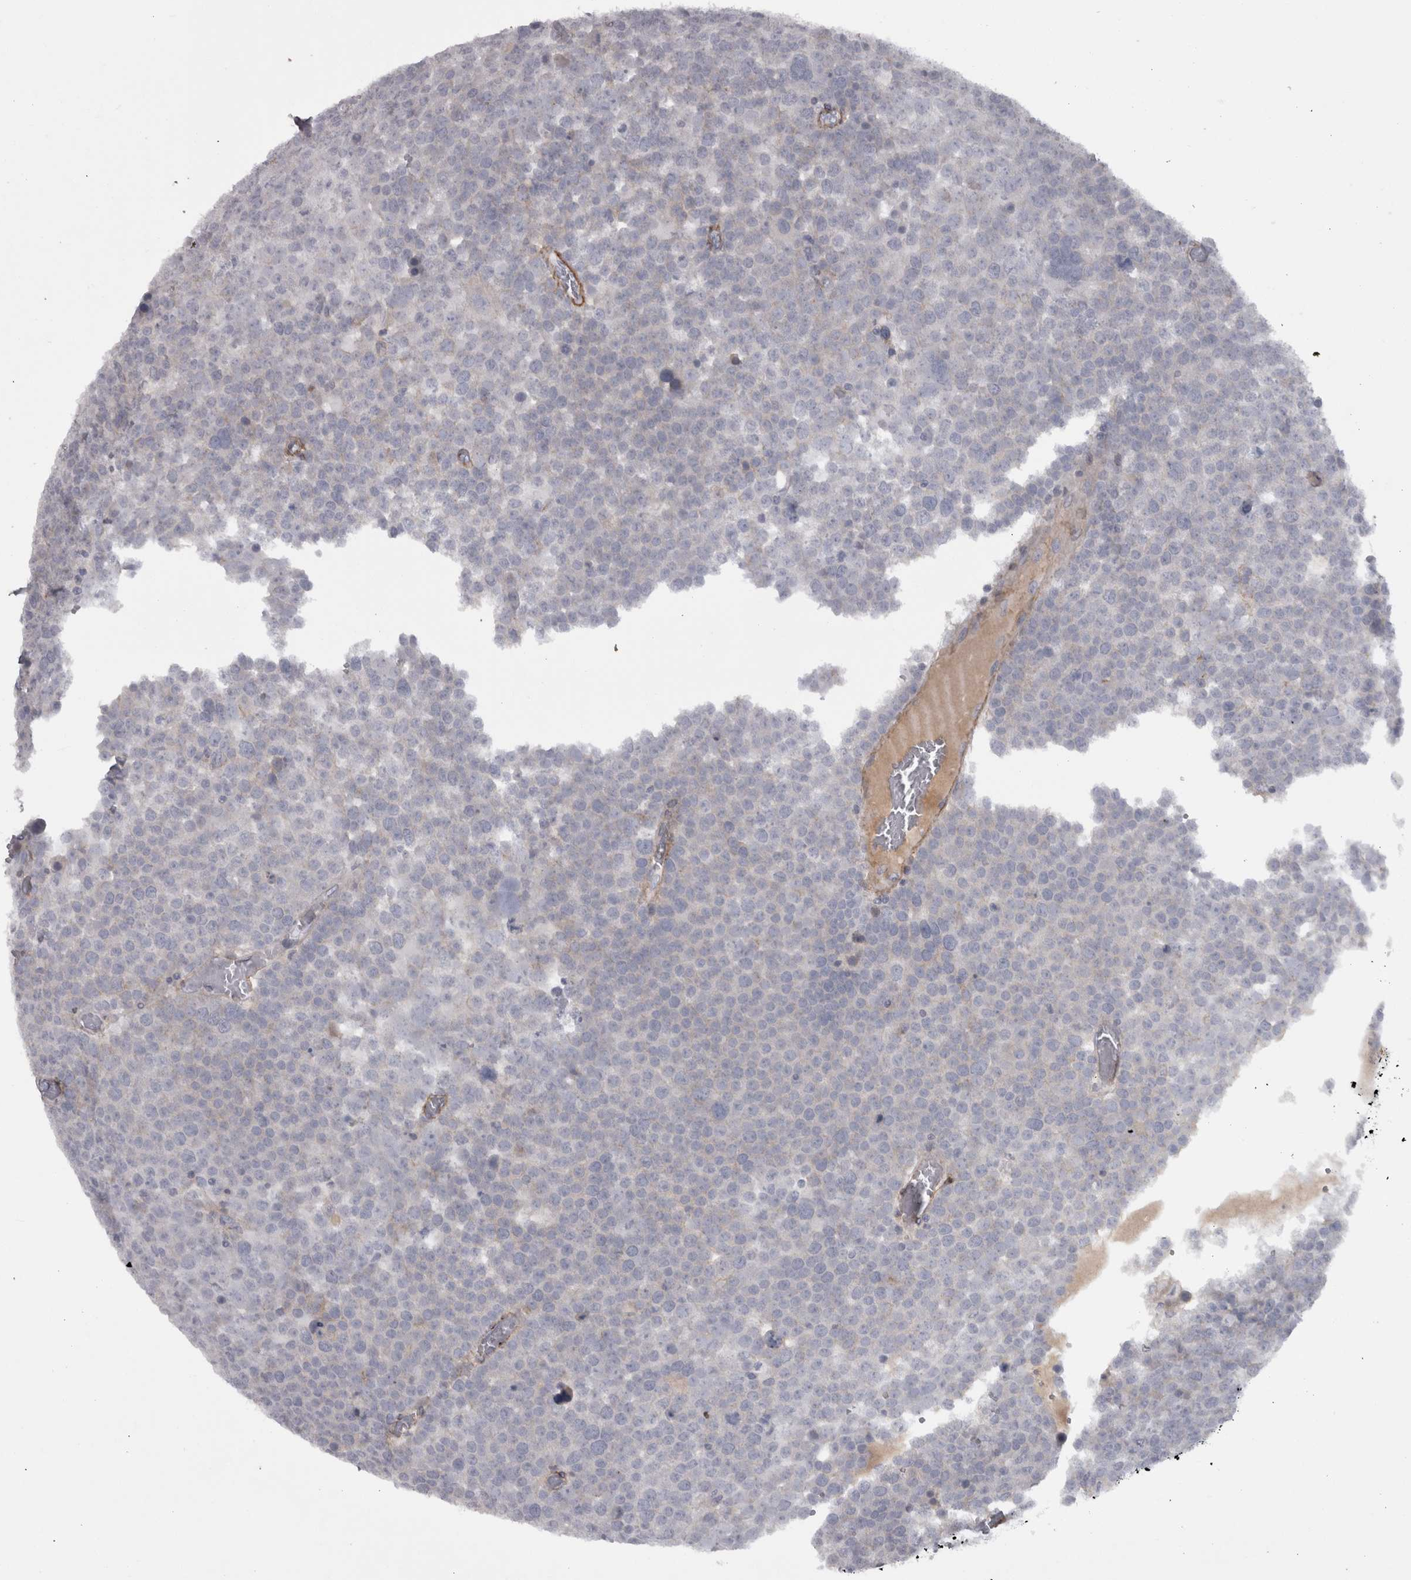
{"staining": {"intensity": "negative", "quantity": "none", "location": "none"}, "tissue": "testis cancer", "cell_type": "Tumor cells", "image_type": "cancer", "snomed": [{"axis": "morphology", "description": "Seminoma, NOS"}, {"axis": "topography", "description": "Testis"}], "caption": "Protein analysis of testis seminoma exhibits no significant staining in tumor cells. Brightfield microscopy of immunohistochemistry (IHC) stained with DAB (brown) and hematoxylin (blue), captured at high magnification.", "gene": "PPP1R12B", "patient": {"sex": "male", "age": 71}}